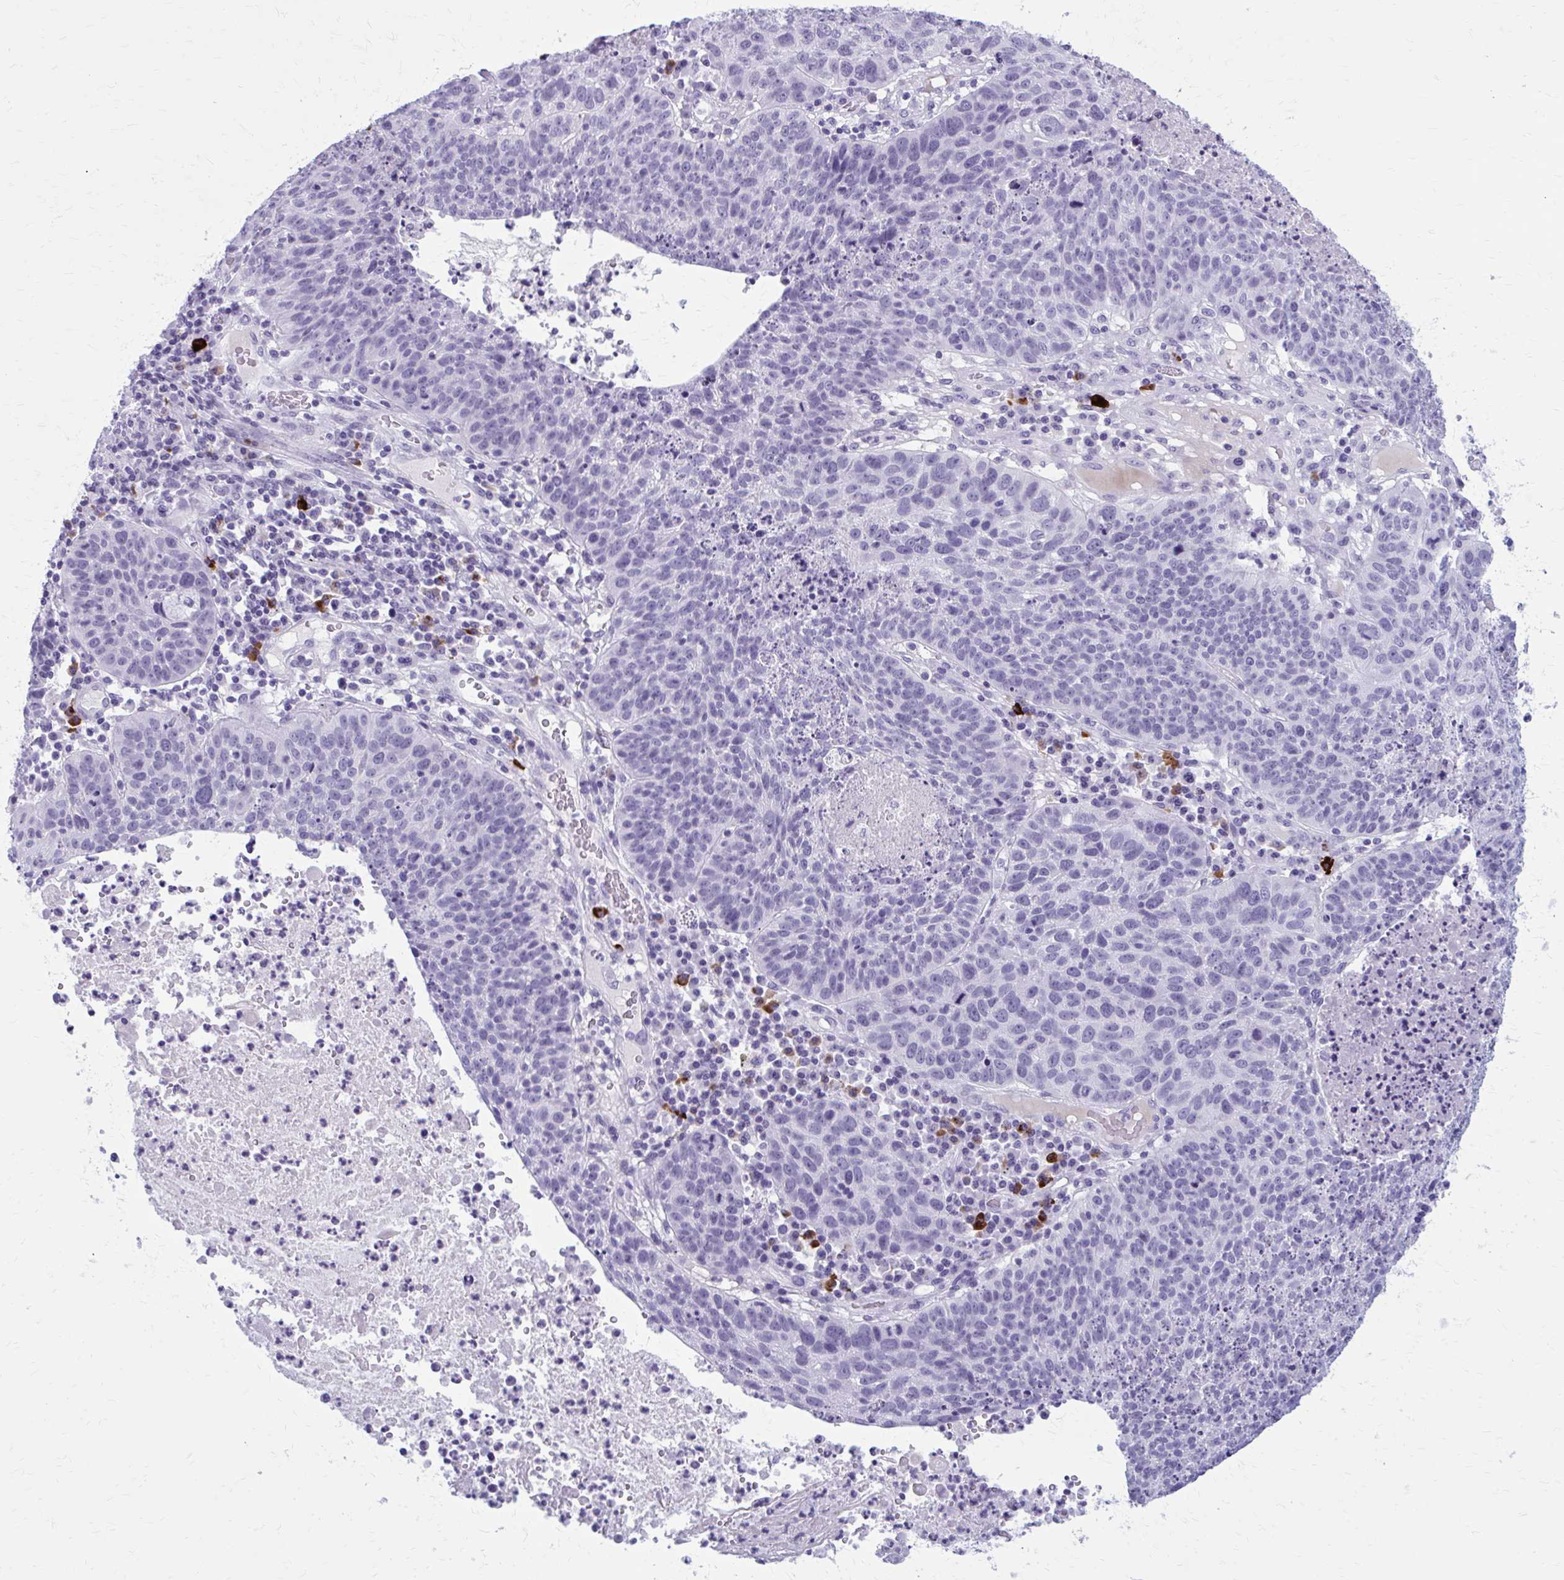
{"staining": {"intensity": "negative", "quantity": "none", "location": "none"}, "tissue": "lung cancer", "cell_type": "Tumor cells", "image_type": "cancer", "snomed": [{"axis": "morphology", "description": "Squamous cell carcinoma, NOS"}, {"axis": "topography", "description": "Lung"}], "caption": "Tumor cells are negative for protein expression in human lung cancer.", "gene": "ZDHHC7", "patient": {"sex": "male", "age": 63}}